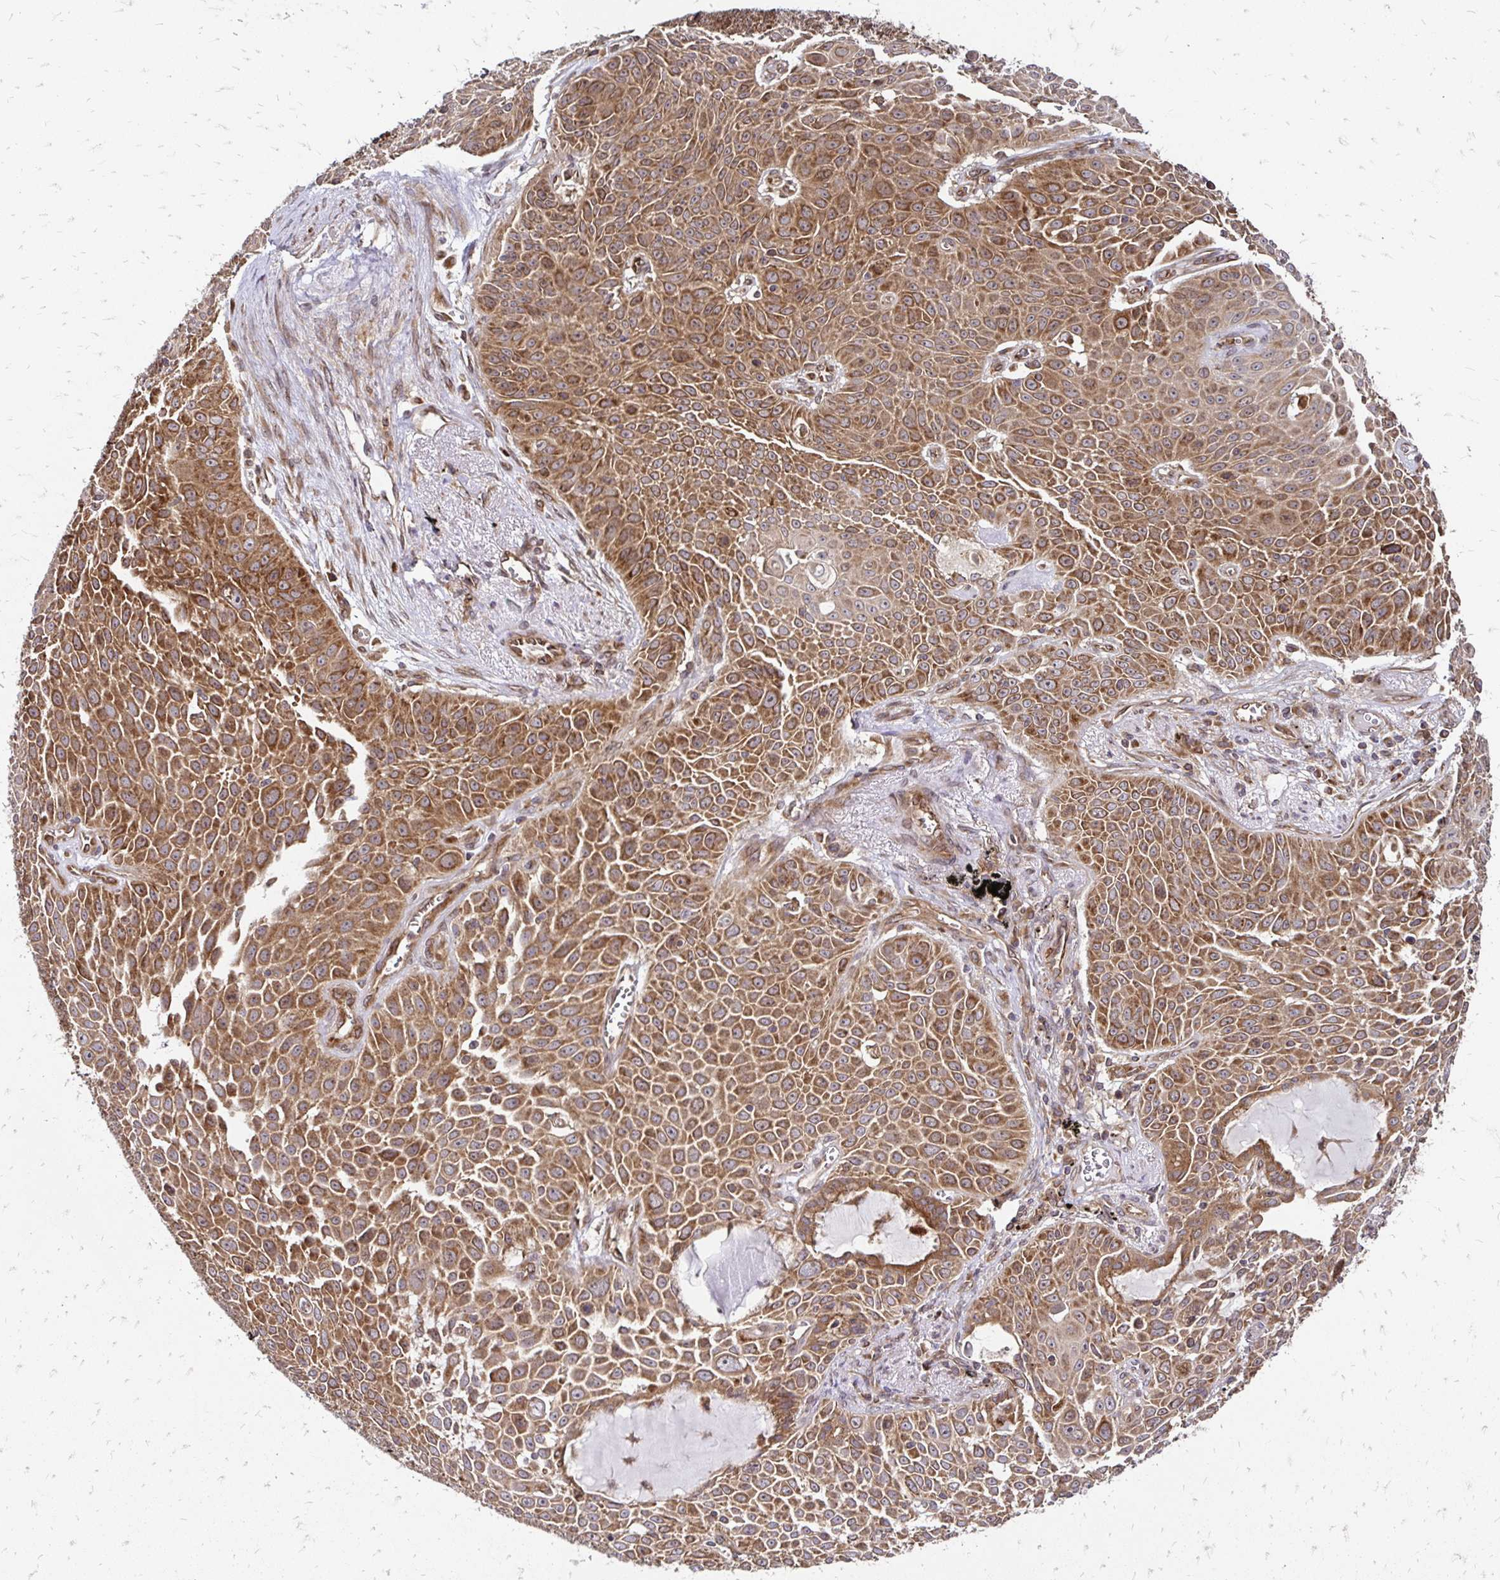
{"staining": {"intensity": "moderate", "quantity": ">75%", "location": "cytoplasmic/membranous"}, "tissue": "lung cancer", "cell_type": "Tumor cells", "image_type": "cancer", "snomed": [{"axis": "morphology", "description": "Squamous cell carcinoma, NOS"}, {"axis": "morphology", "description": "Squamous cell carcinoma, metastatic, NOS"}, {"axis": "topography", "description": "Lymph node"}, {"axis": "topography", "description": "Lung"}], "caption": "Moderate cytoplasmic/membranous protein staining is appreciated in about >75% of tumor cells in lung cancer (metastatic squamous cell carcinoma). (DAB IHC with brightfield microscopy, high magnification).", "gene": "ZW10", "patient": {"sex": "female", "age": 62}}